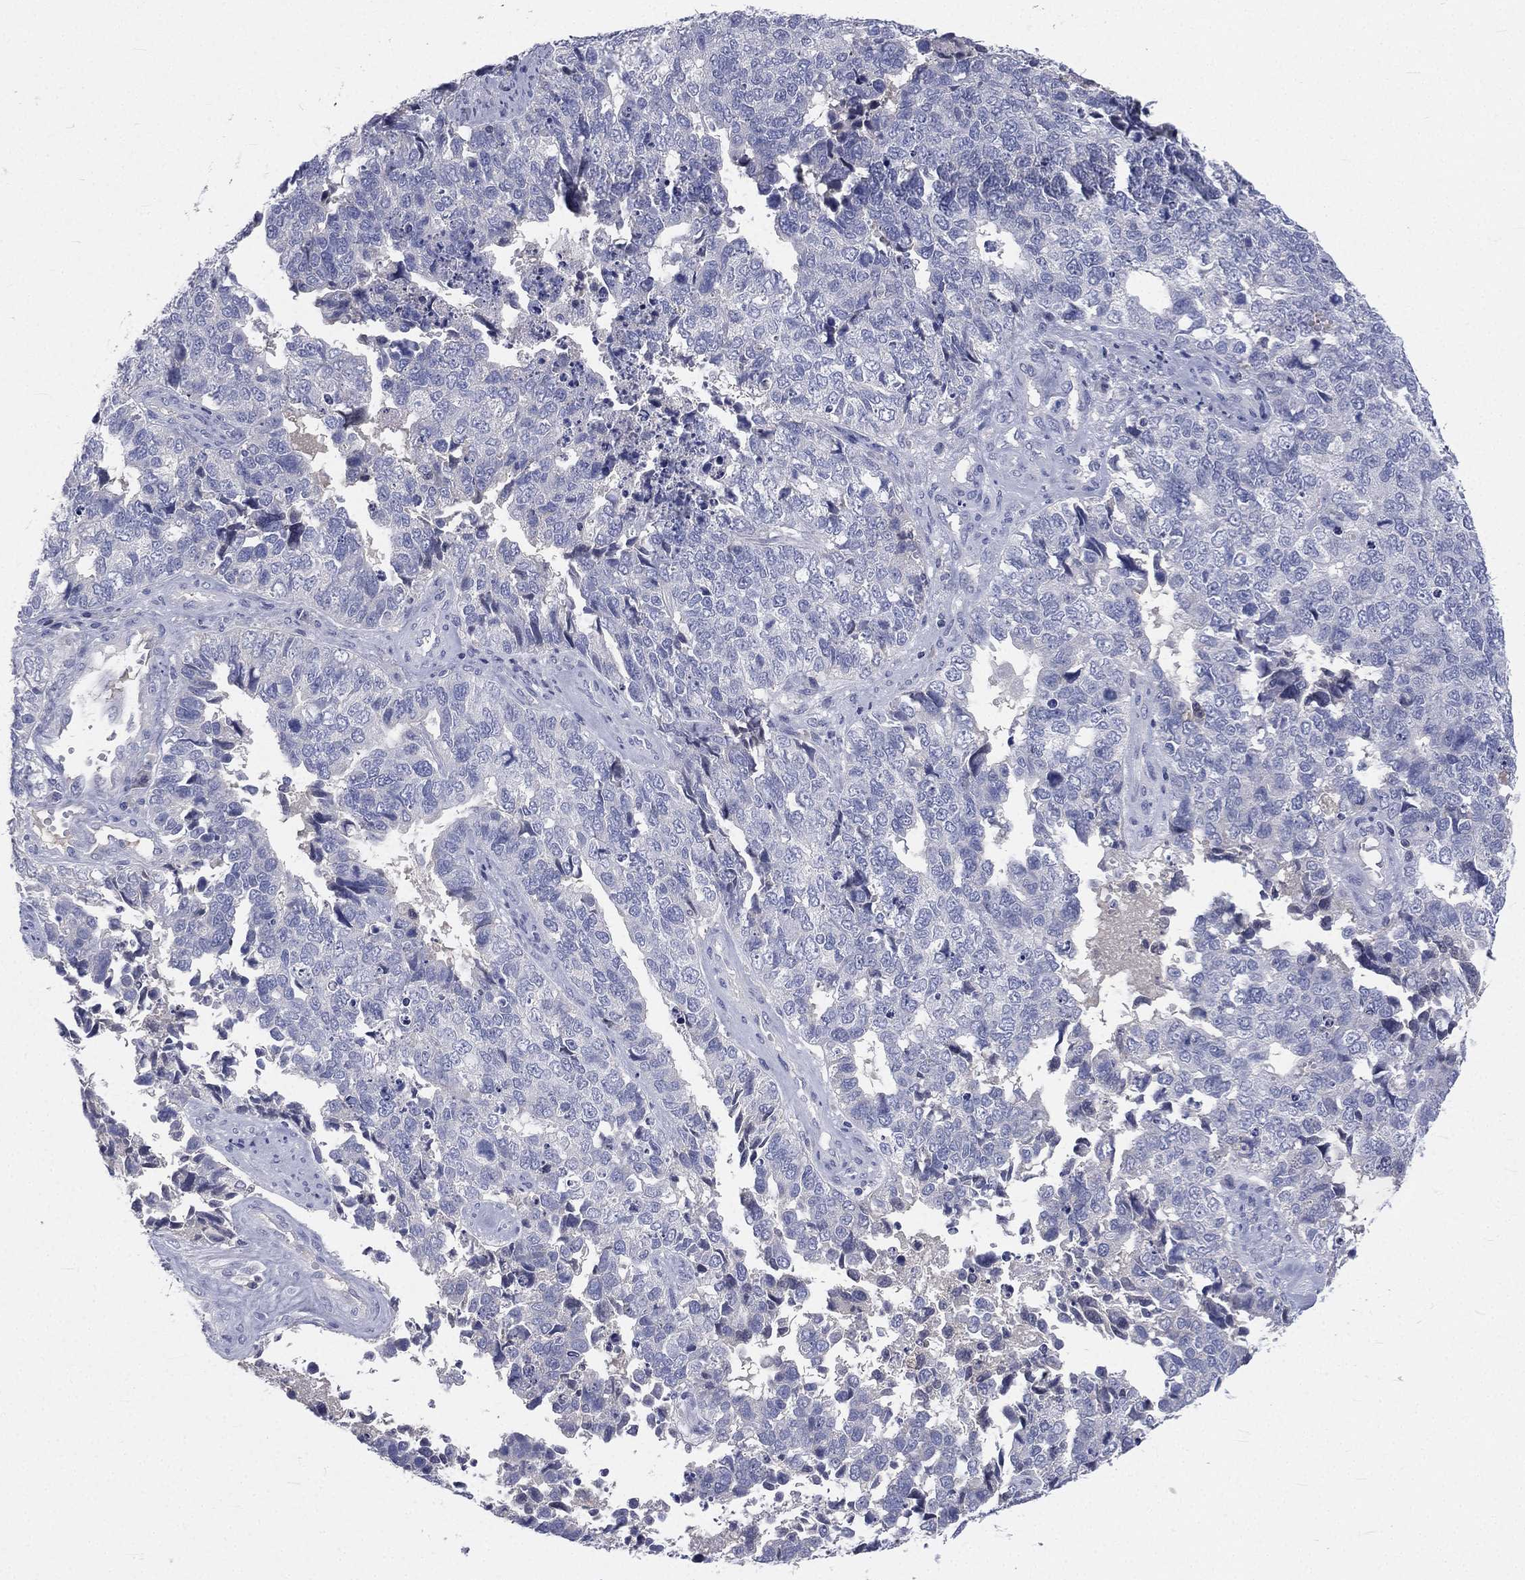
{"staining": {"intensity": "negative", "quantity": "none", "location": "none"}, "tissue": "cervical cancer", "cell_type": "Tumor cells", "image_type": "cancer", "snomed": [{"axis": "morphology", "description": "Squamous cell carcinoma, NOS"}, {"axis": "topography", "description": "Cervix"}], "caption": "Tumor cells are negative for protein expression in human squamous cell carcinoma (cervical).", "gene": "CD3D", "patient": {"sex": "female", "age": 63}}